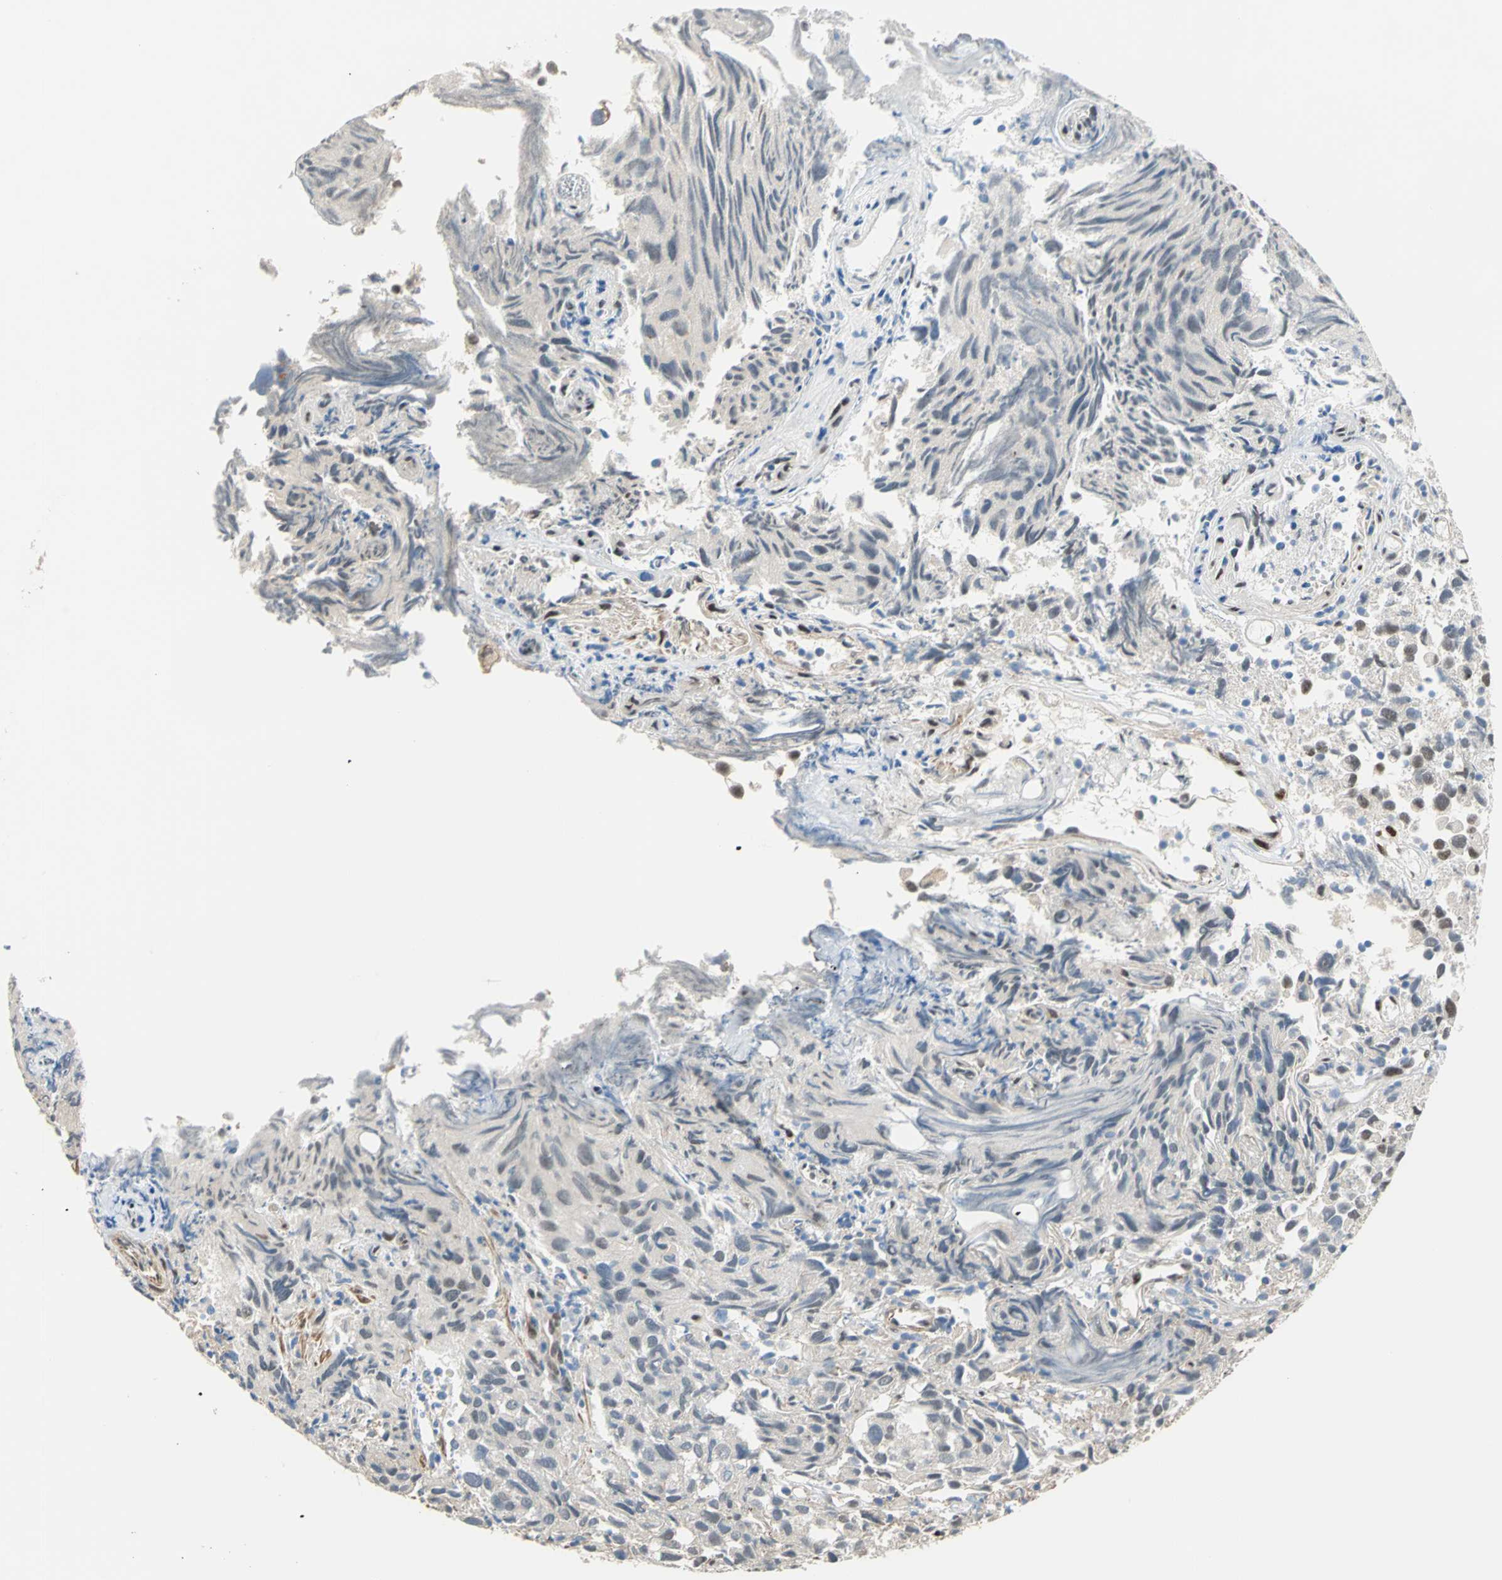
{"staining": {"intensity": "negative", "quantity": "none", "location": "none"}, "tissue": "urothelial cancer", "cell_type": "Tumor cells", "image_type": "cancer", "snomed": [{"axis": "morphology", "description": "Urothelial carcinoma, High grade"}, {"axis": "topography", "description": "Urinary bladder"}], "caption": "IHC photomicrograph of neoplastic tissue: urothelial cancer stained with DAB shows no significant protein positivity in tumor cells.", "gene": "RBFOX2", "patient": {"sex": "female", "age": 75}}